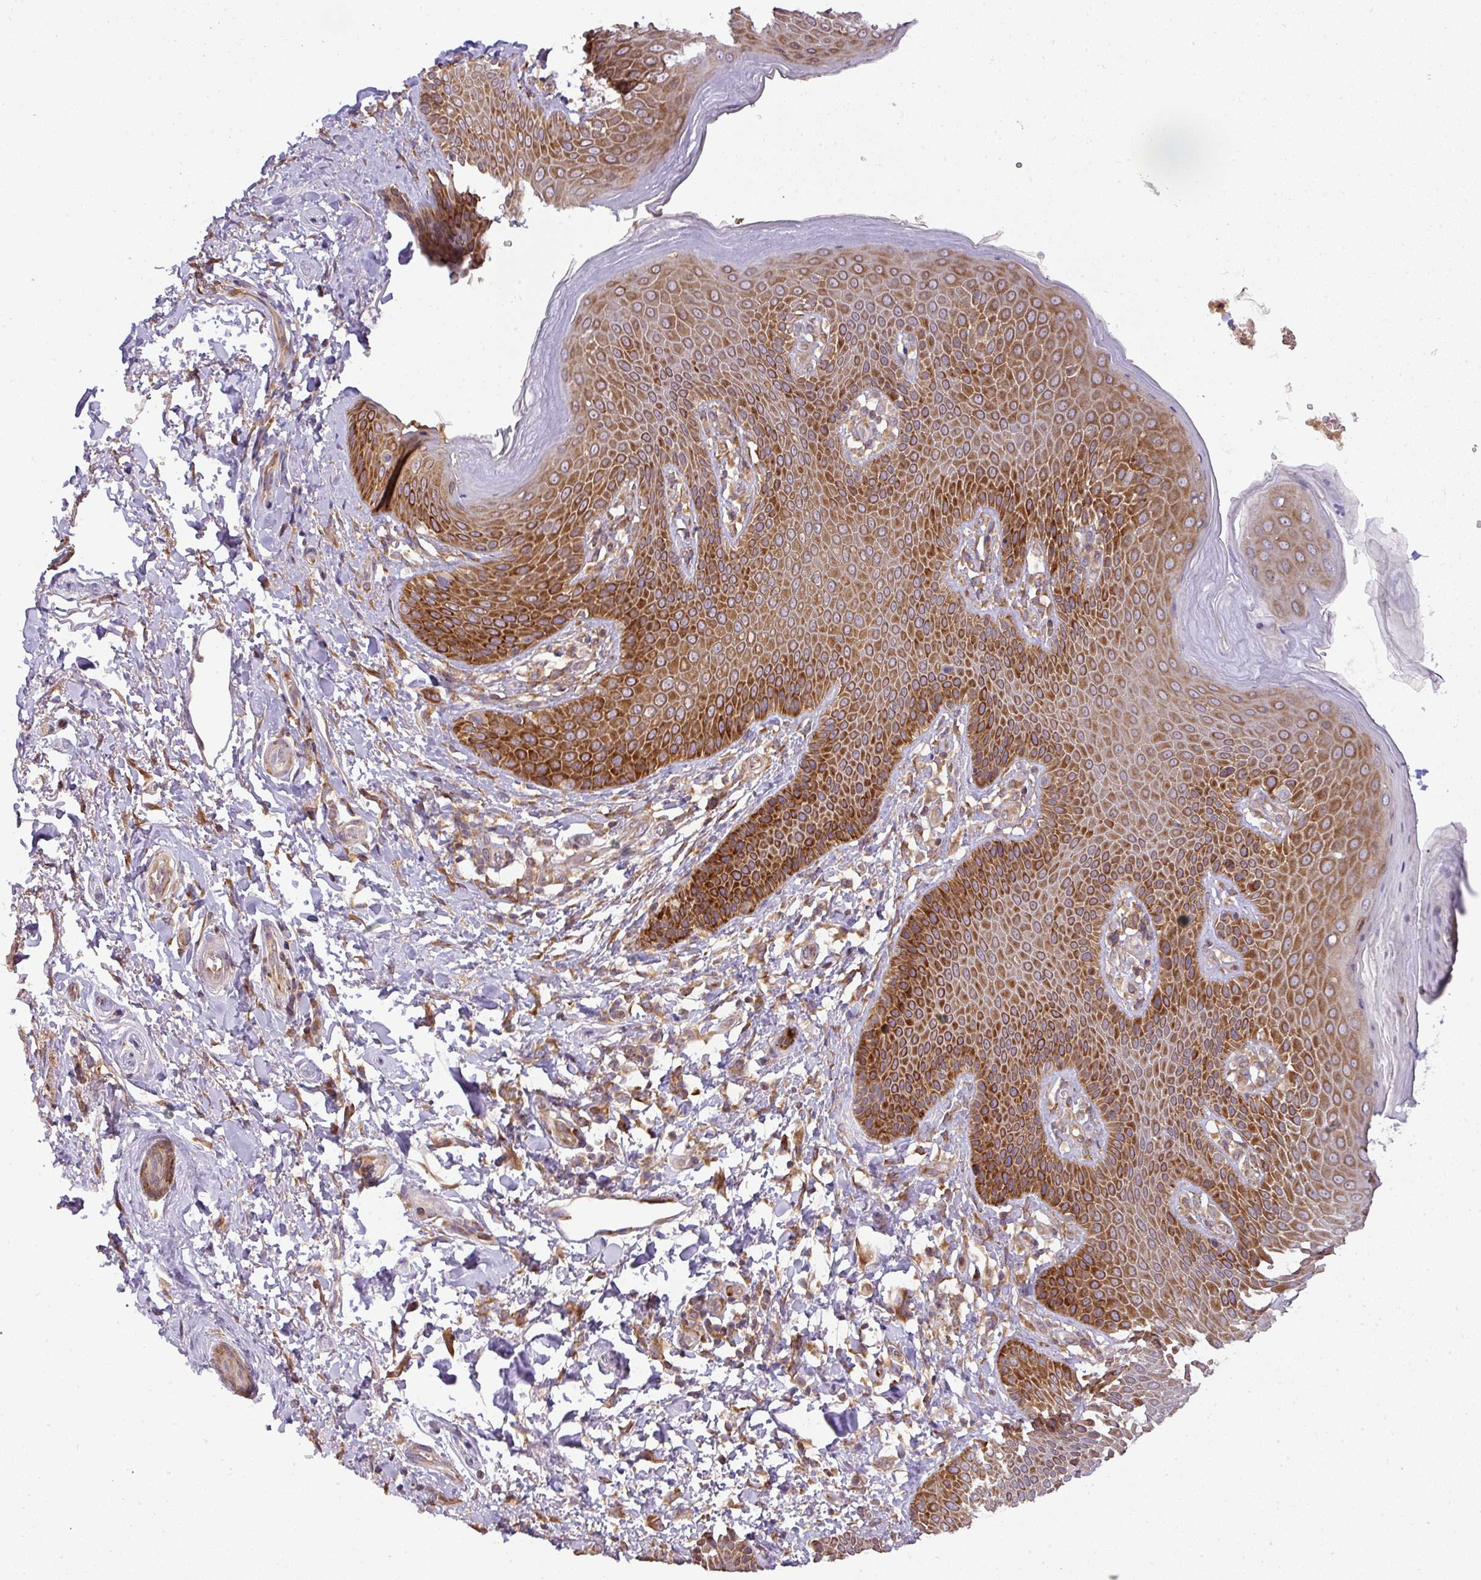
{"staining": {"intensity": "strong", "quantity": ">75%", "location": "cytoplasmic/membranous"}, "tissue": "skin", "cell_type": "Epidermal cells", "image_type": "normal", "snomed": [{"axis": "morphology", "description": "Normal tissue, NOS"}, {"axis": "topography", "description": "Peripheral nerve tissue"}], "caption": "A high amount of strong cytoplasmic/membranous staining is present in approximately >75% of epidermal cells in benign skin.", "gene": "GALP", "patient": {"sex": "male", "age": 51}}